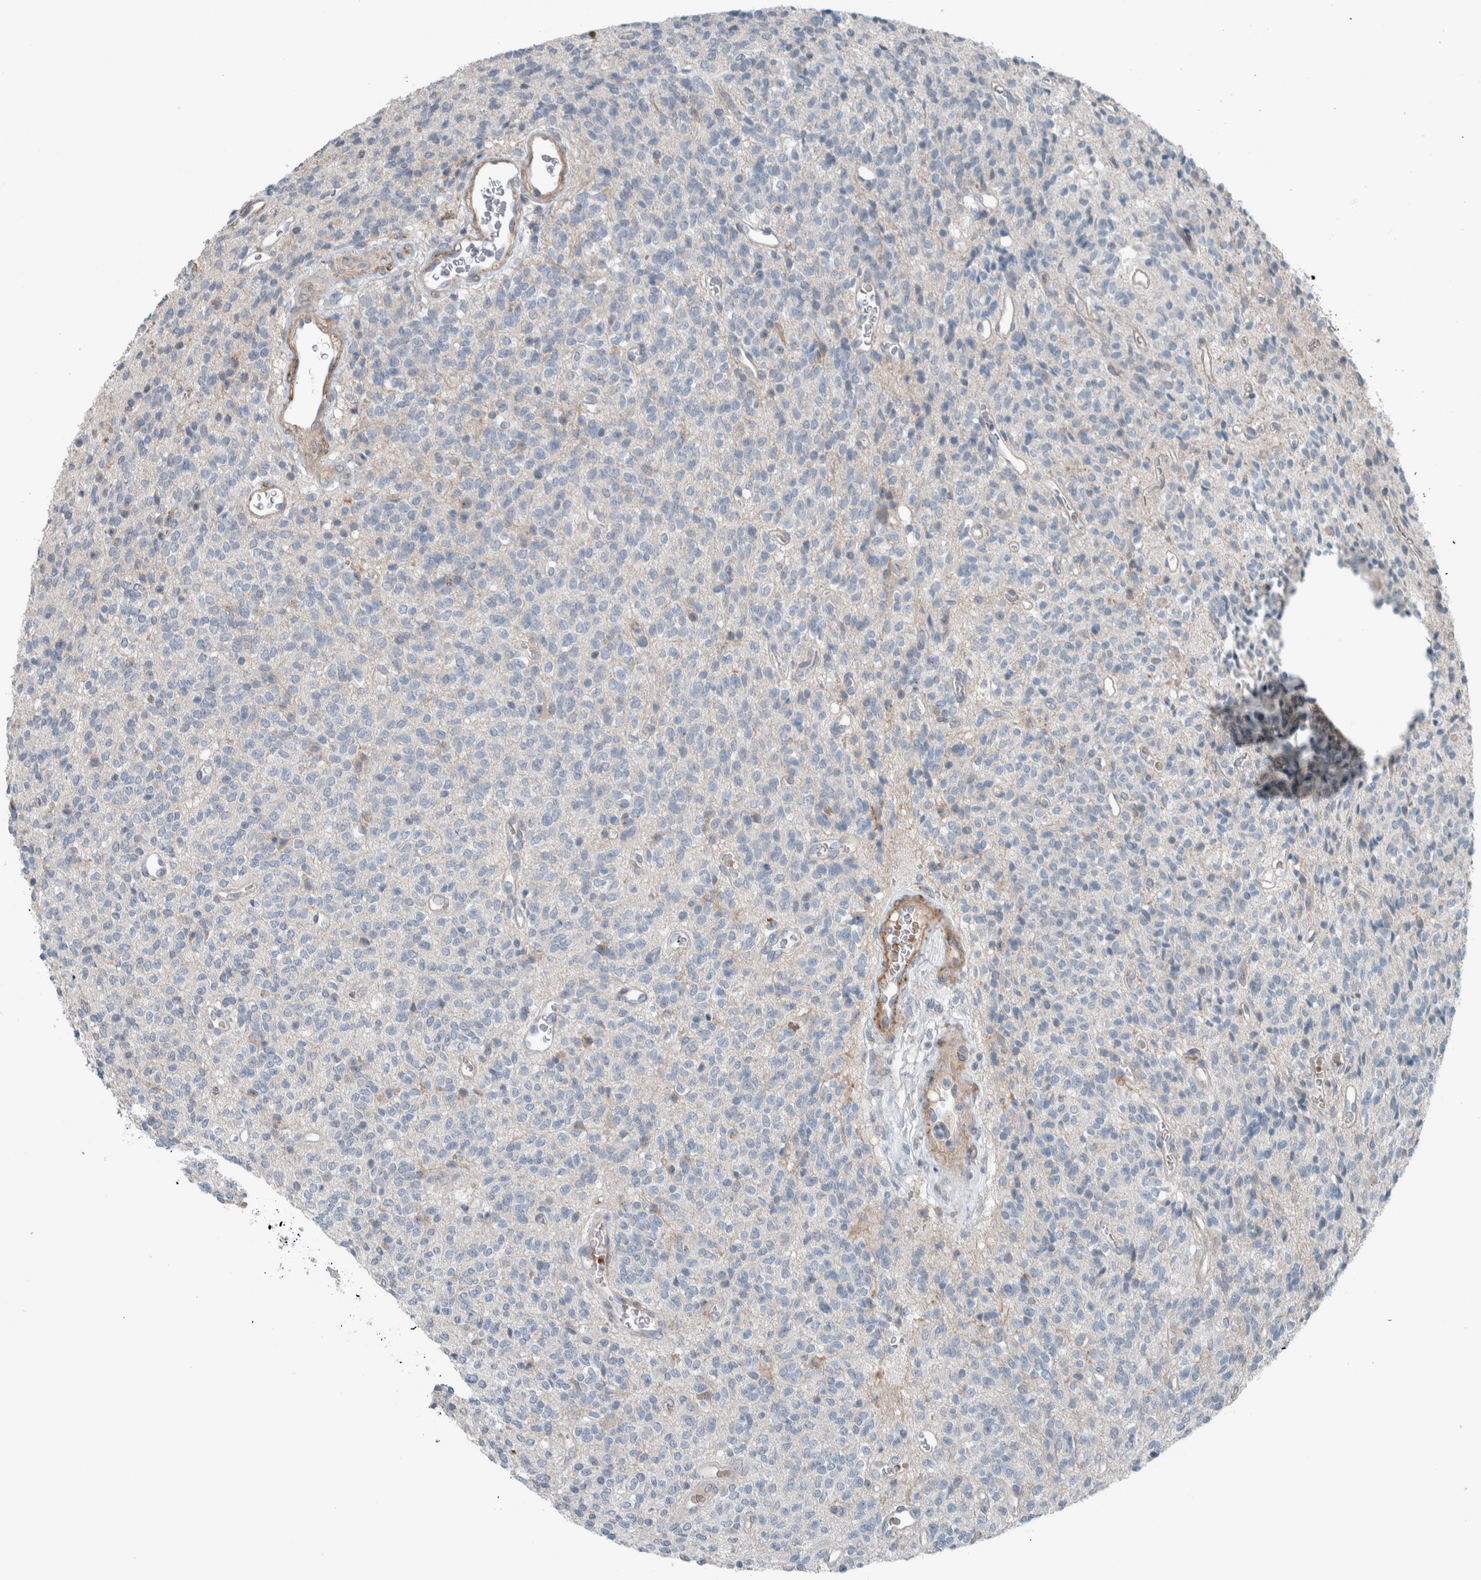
{"staining": {"intensity": "negative", "quantity": "none", "location": "none"}, "tissue": "glioma", "cell_type": "Tumor cells", "image_type": "cancer", "snomed": [{"axis": "morphology", "description": "Glioma, malignant, High grade"}, {"axis": "topography", "description": "Brain"}], "caption": "This is an immunohistochemistry (IHC) histopathology image of human high-grade glioma (malignant). There is no expression in tumor cells.", "gene": "JADE2", "patient": {"sex": "male", "age": 34}}